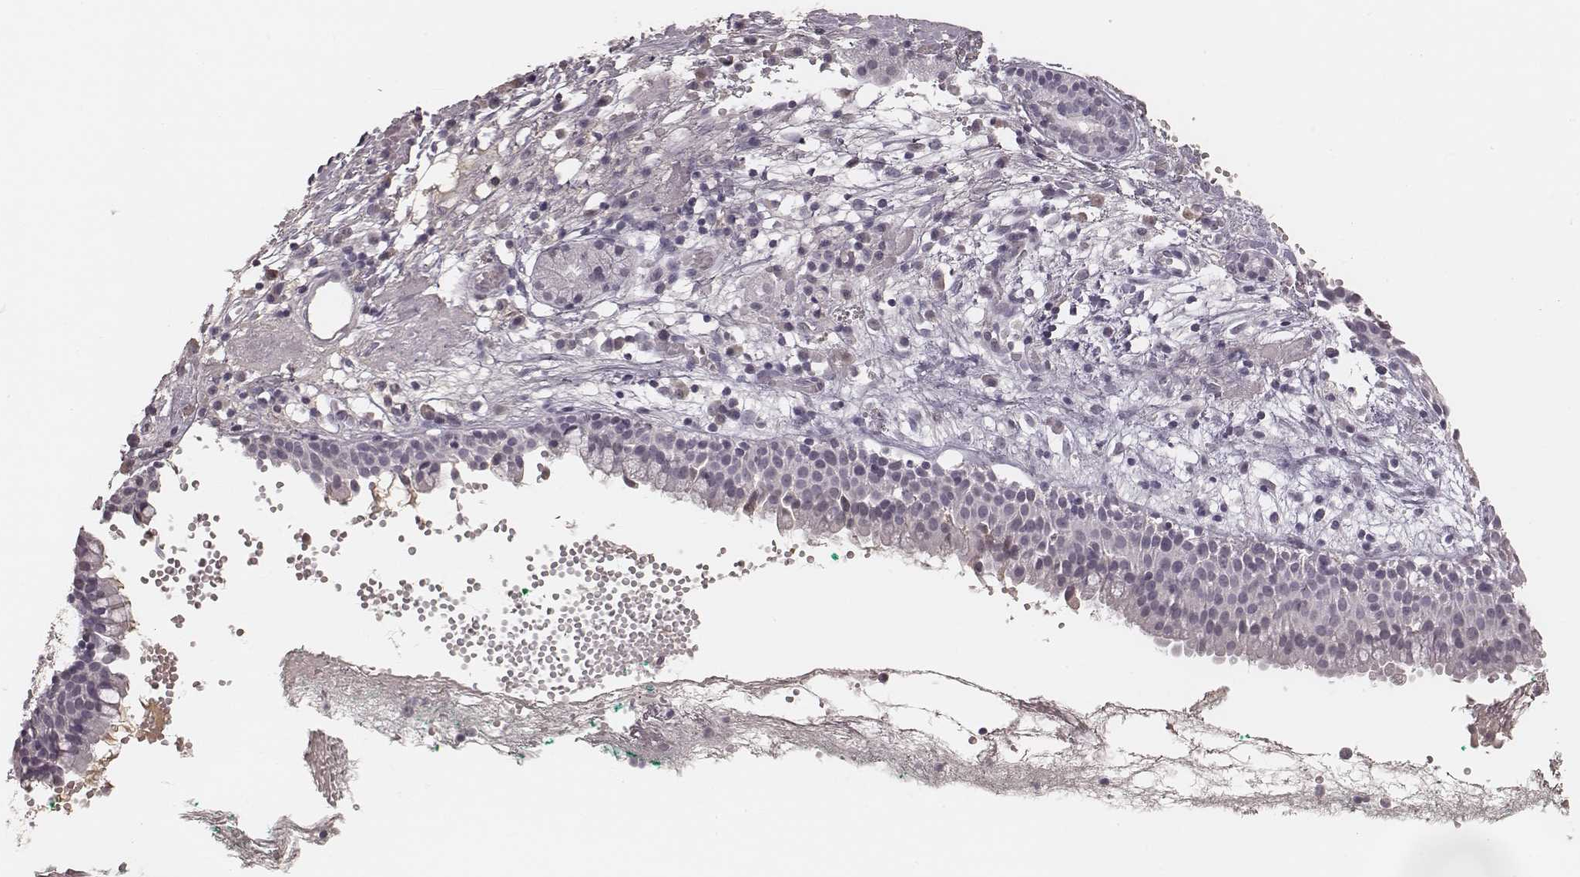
{"staining": {"intensity": "negative", "quantity": "none", "location": "none"}, "tissue": "nasopharynx", "cell_type": "Respiratory epithelial cells", "image_type": "normal", "snomed": [{"axis": "morphology", "description": "Normal tissue, NOS"}, {"axis": "morphology", "description": "Basal cell carcinoma"}, {"axis": "topography", "description": "Cartilage tissue"}, {"axis": "topography", "description": "Nasopharynx"}, {"axis": "topography", "description": "Oral tissue"}], "caption": "A high-resolution image shows immunohistochemistry (IHC) staining of unremarkable nasopharynx, which displays no significant positivity in respiratory epithelial cells. (DAB immunohistochemistry (IHC) with hematoxylin counter stain).", "gene": "MSX1", "patient": {"sex": "female", "age": 77}}